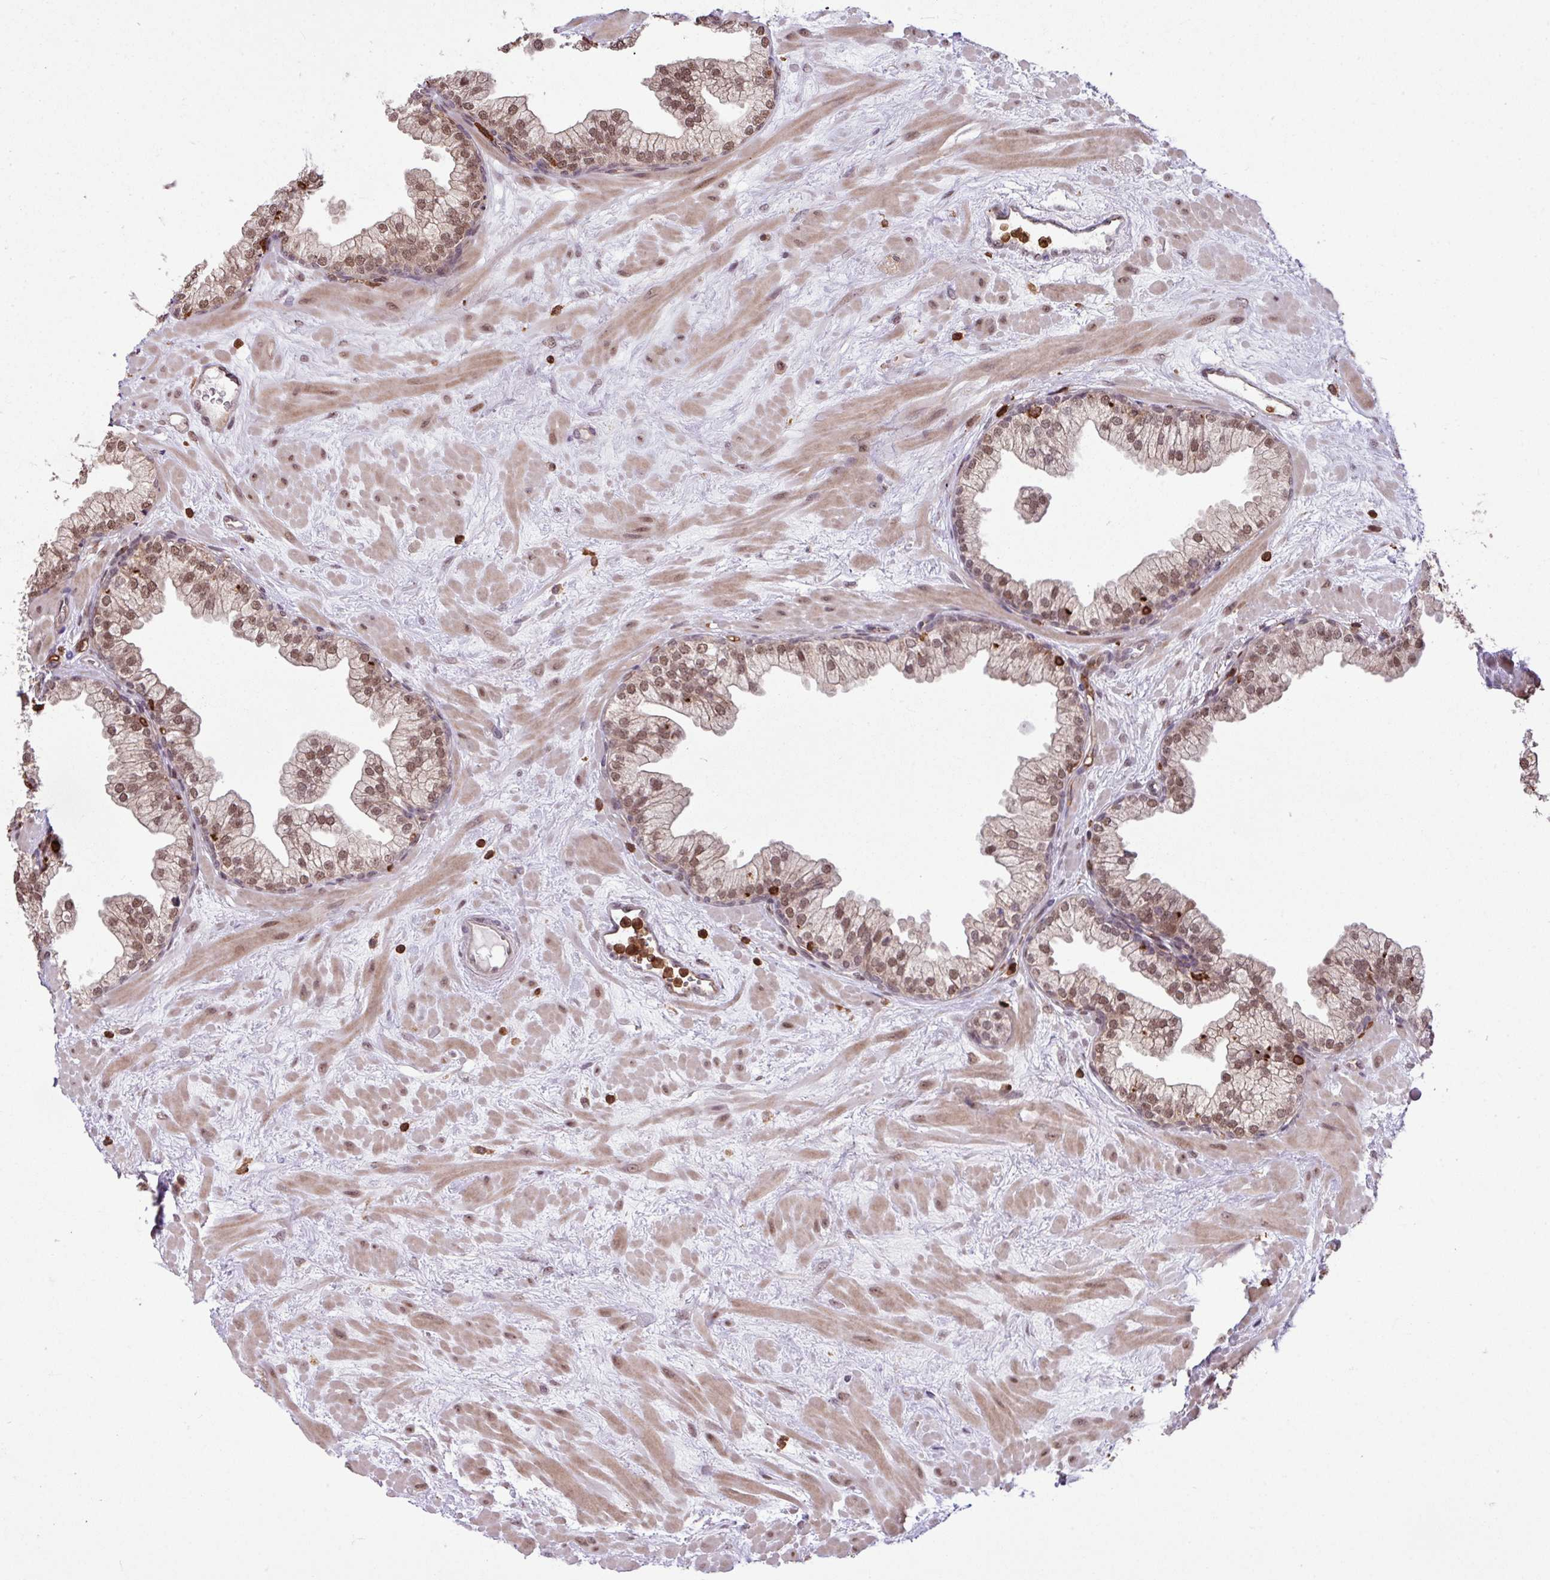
{"staining": {"intensity": "moderate", "quantity": ">75%", "location": "nuclear"}, "tissue": "prostate", "cell_type": "Glandular cells", "image_type": "normal", "snomed": [{"axis": "morphology", "description": "Normal tissue, NOS"}, {"axis": "topography", "description": "Prostate"}, {"axis": "topography", "description": "Peripheral nerve tissue"}], "caption": "Immunohistochemistry (IHC) of unremarkable prostate reveals medium levels of moderate nuclear staining in about >75% of glandular cells. The protein is shown in brown color, while the nuclei are stained blue.", "gene": "GON7", "patient": {"sex": "male", "age": 61}}